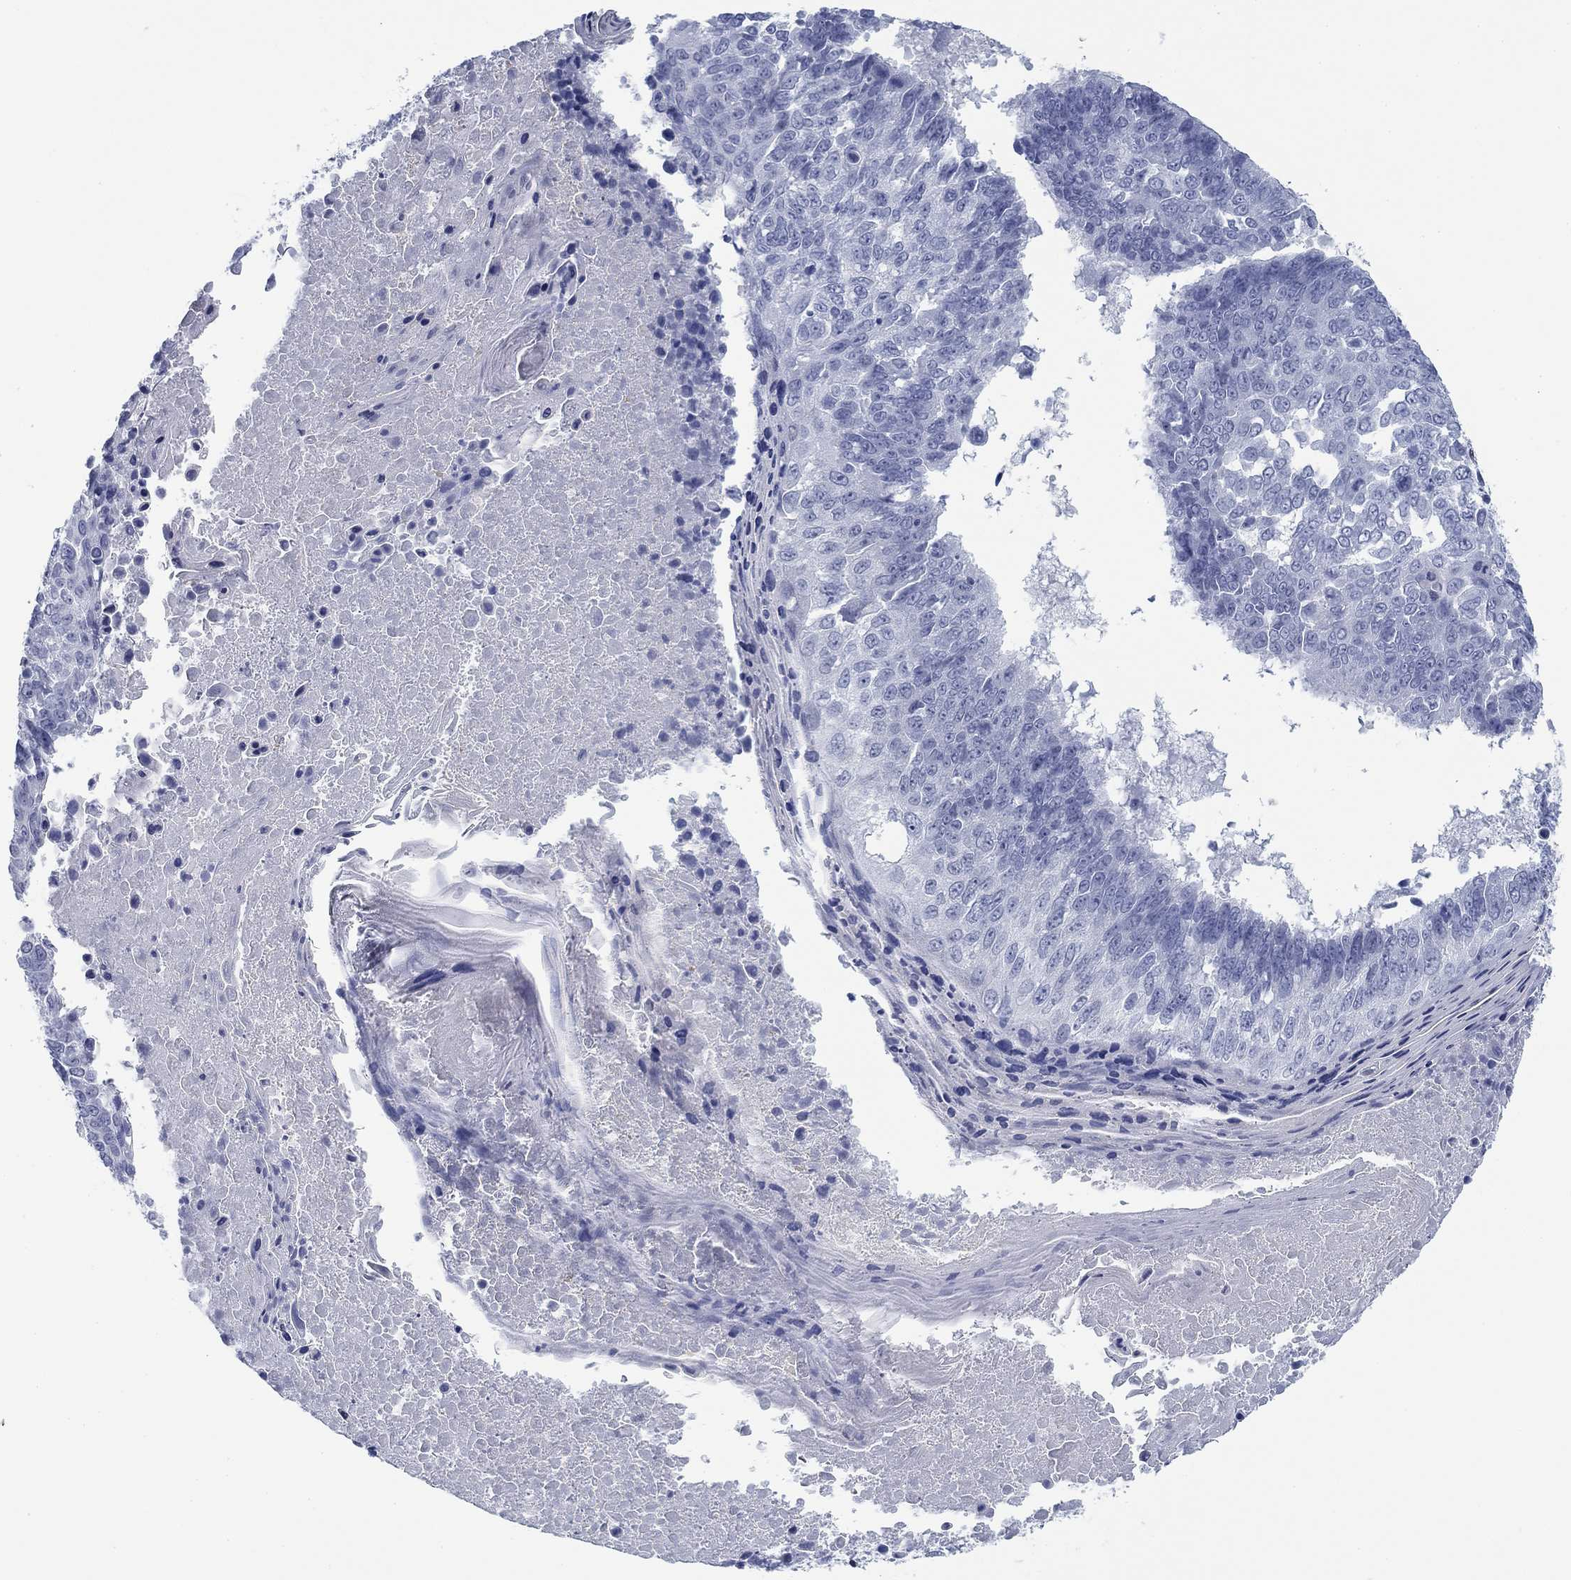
{"staining": {"intensity": "negative", "quantity": "none", "location": "none"}, "tissue": "lung cancer", "cell_type": "Tumor cells", "image_type": "cancer", "snomed": [{"axis": "morphology", "description": "Squamous cell carcinoma, NOS"}, {"axis": "topography", "description": "Lung"}], "caption": "Tumor cells are negative for protein expression in human lung cancer.", "gene": "DNAL1", "patient": {"sex": "male", "age": 73}}